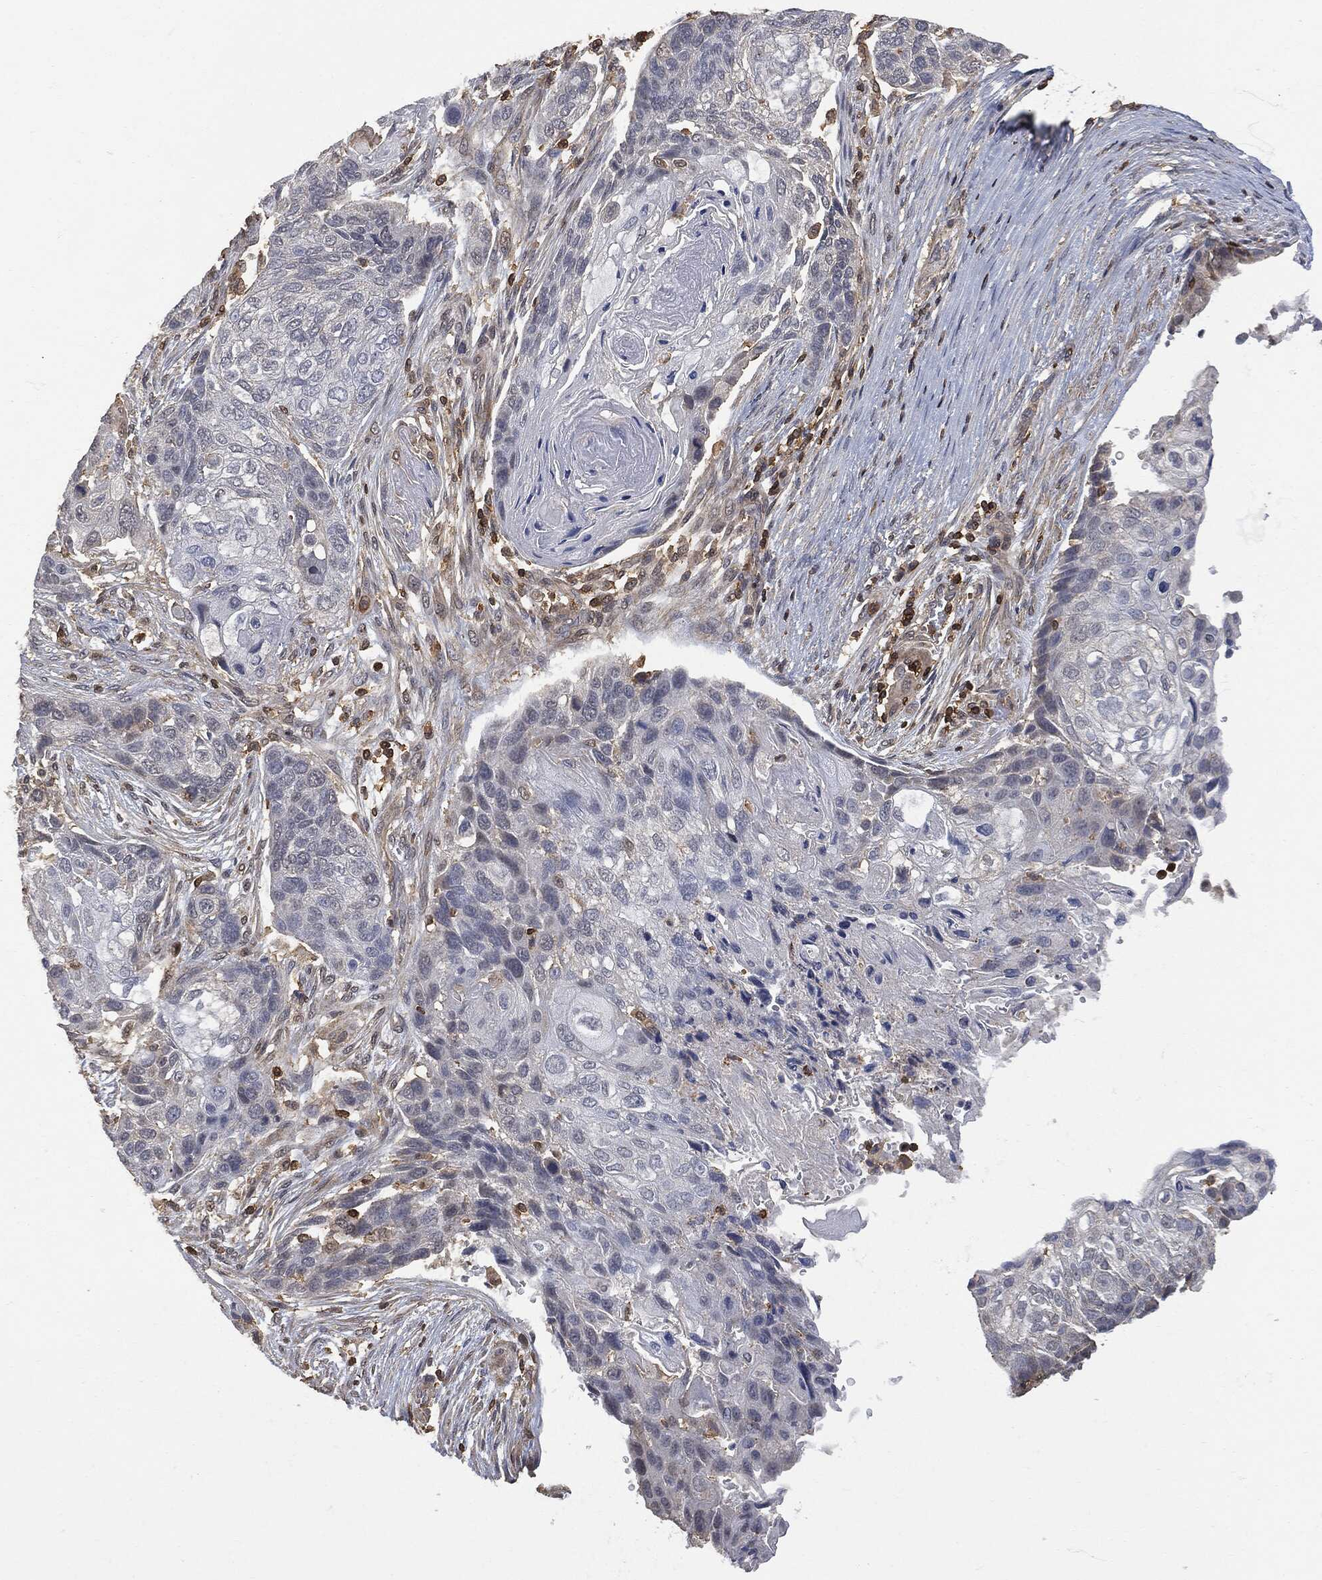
{"staining": {"intensity": "negative", "quantity": "none", "location": "none"}, "tissue": "lung cancer", "cell_type": "Tumor cells", "image_type": "cancer", "snomed": [{"axis": "morphology", "description": "Normal tissue, NOS"}, {"axis": "morphology", "description": "Squamous cell carcinoma, NOS"}, {"axis": "topography", "description": "Bronchus"}, {"axis": "topography", "description": "Lung"}], "caption": "The image demonstrates no staining of tumor cells in lung cancer. Nuclei are stained in blue.", "gene": "PSMB10", "patient": {"sex": "male", "age": 69}}